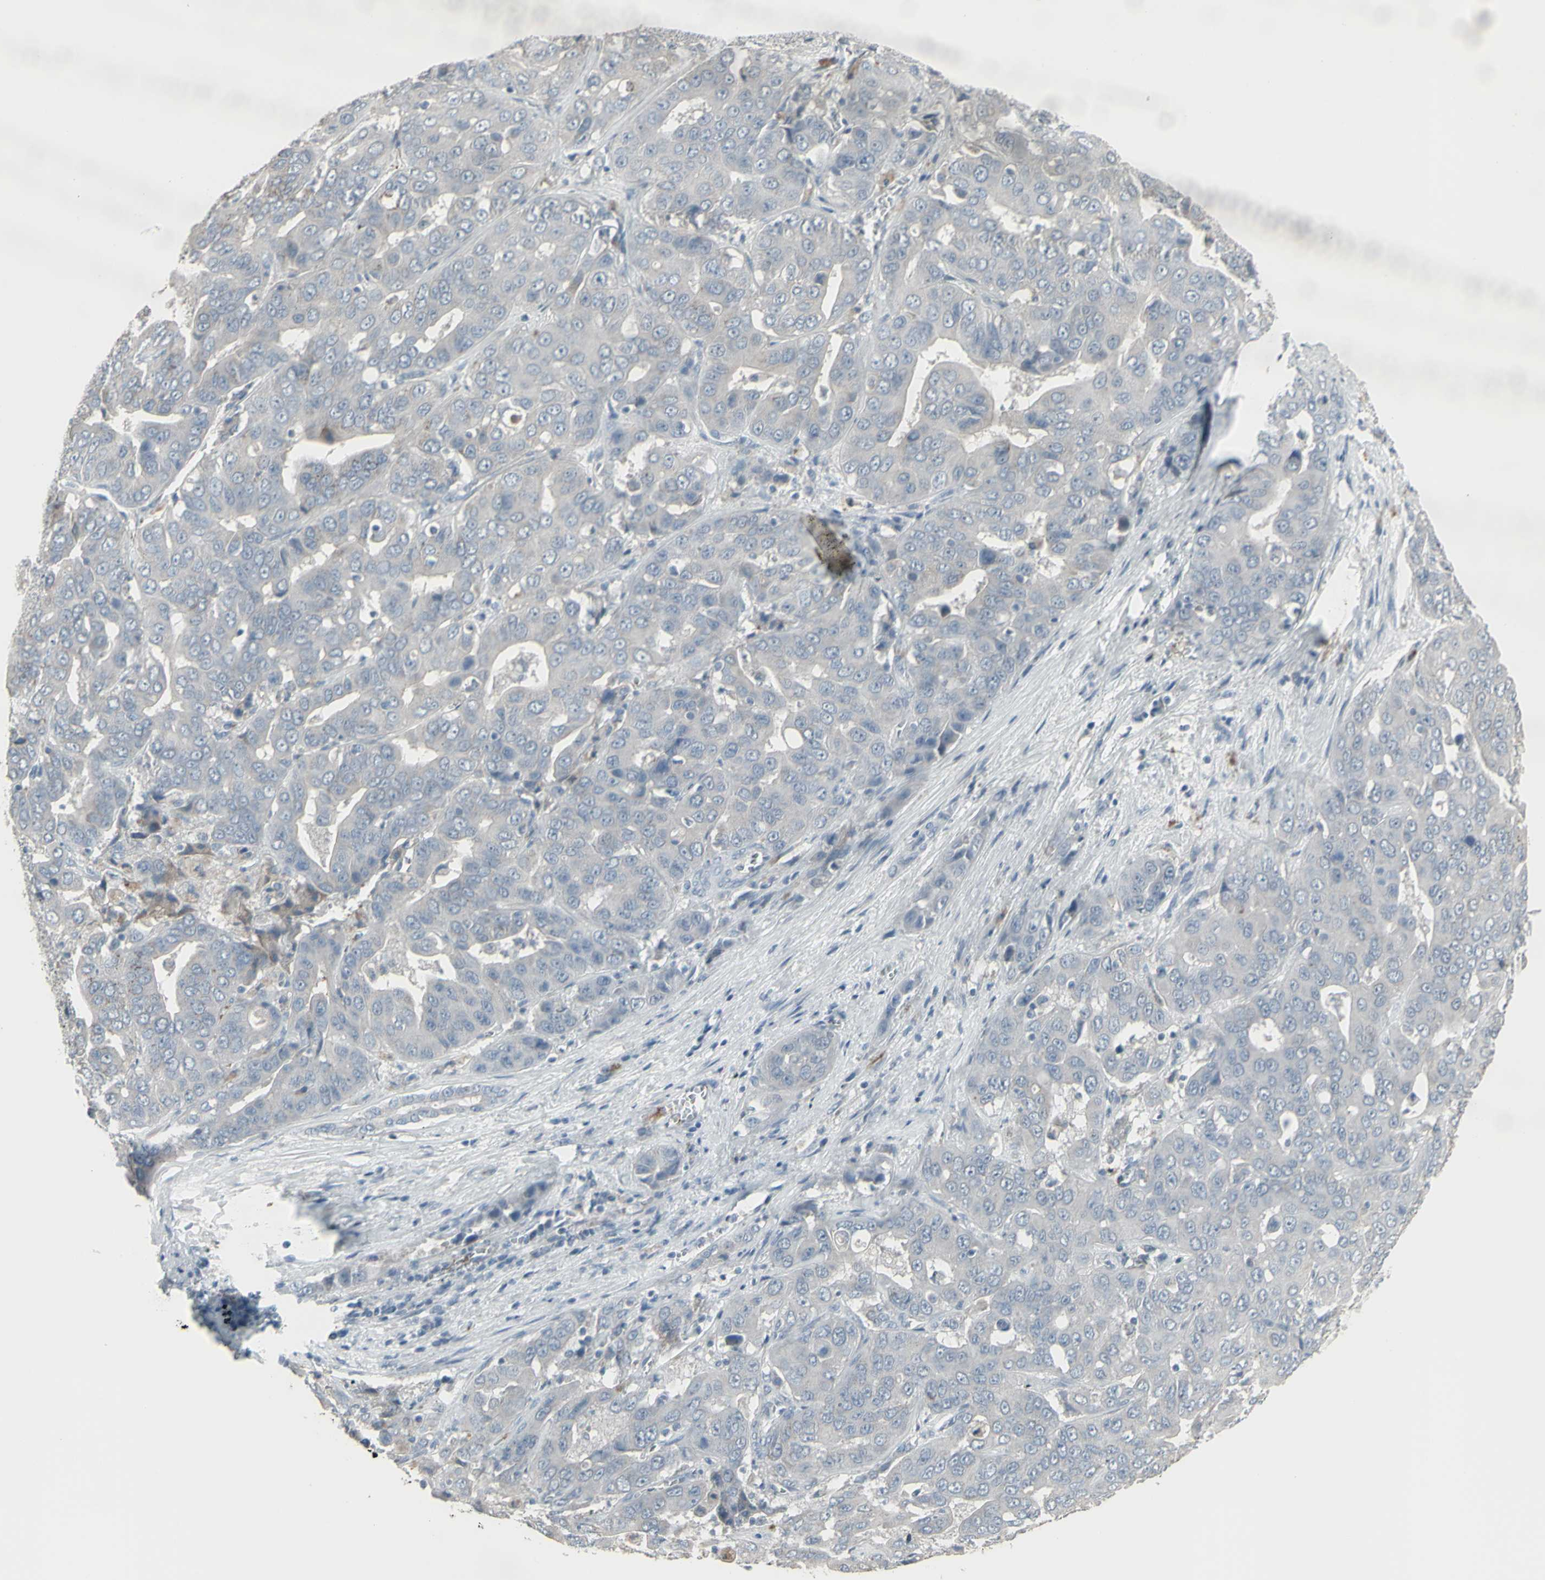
{"staining": {"intensity": "negative", "quantity": "none", "location": "none"}, "tissue": "liver cancer", "cell_type": "Tumor cells", "image_type": "cancer", "snomed": [{"axis": "morphology", "description": "Cholangiocarcinoma"}, {"axis": "topography", "description": "Liver"}], "caption": "Tumor cells are negative for protein expression in human liver cancer (cholangiocarcinoma).", "gene": "CD79B", "patient": {"sex": "female", "age": 52}}